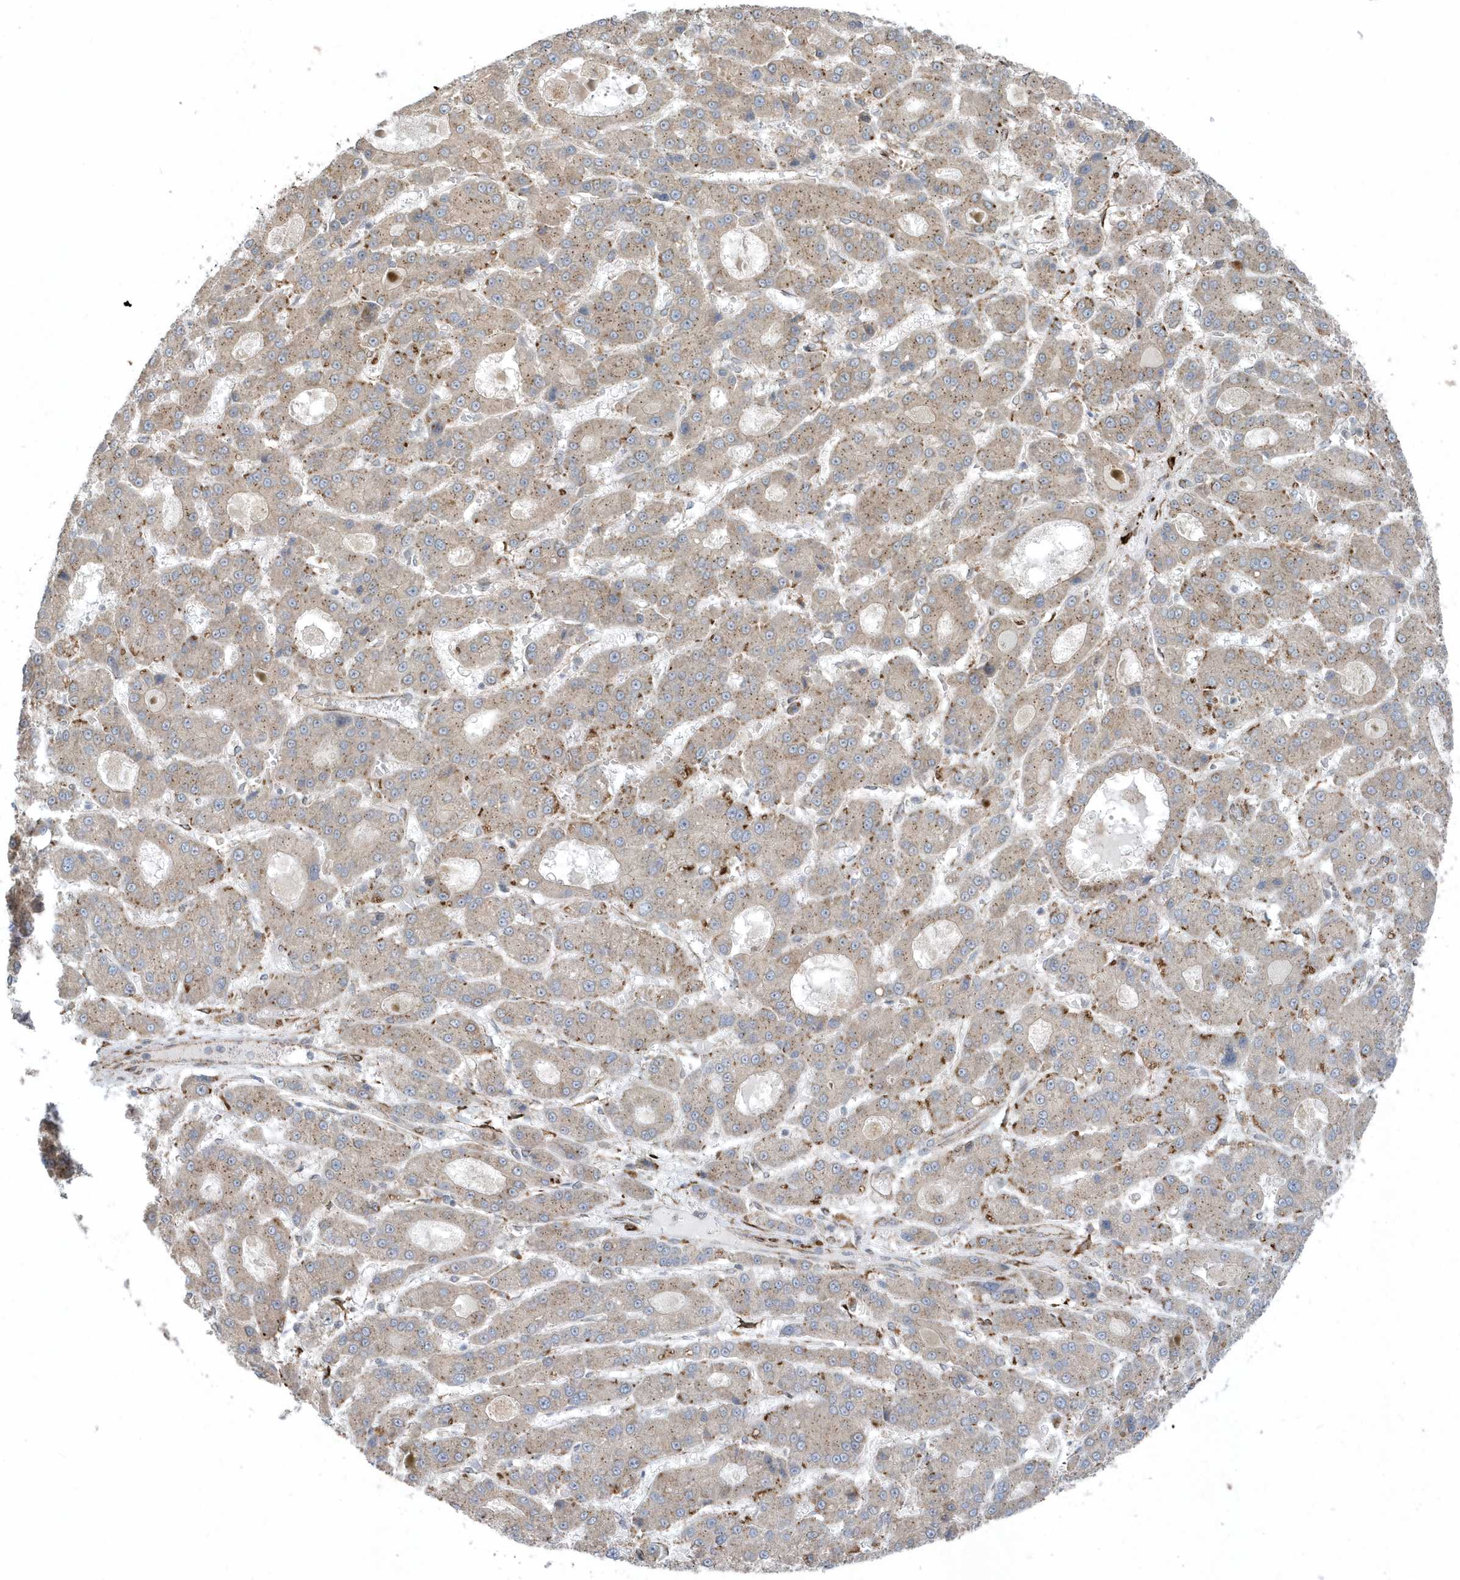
{"staining": {"intensity": "moderate", "quantity": "<25%", "location": "cytoplasmic/membranous"}, "tissue": "liver cancer", "cell_type": "Tumor cells", "image_type": "cancer", "snomed": [{"axis": "morphology", "description": "Carcinoma, Hepatocellular, NOS"}, {"axis": "topography", "description": "Liver"}], "caption": "Human hepatocellular carcinoma (liver) stained for a protein (brown) shows moderate cytoplasmic/membranous positive staining in approximately <25% of tumor cells.", "gene": "FAM98A", "patient": {"sex": "male", "age": 70}}